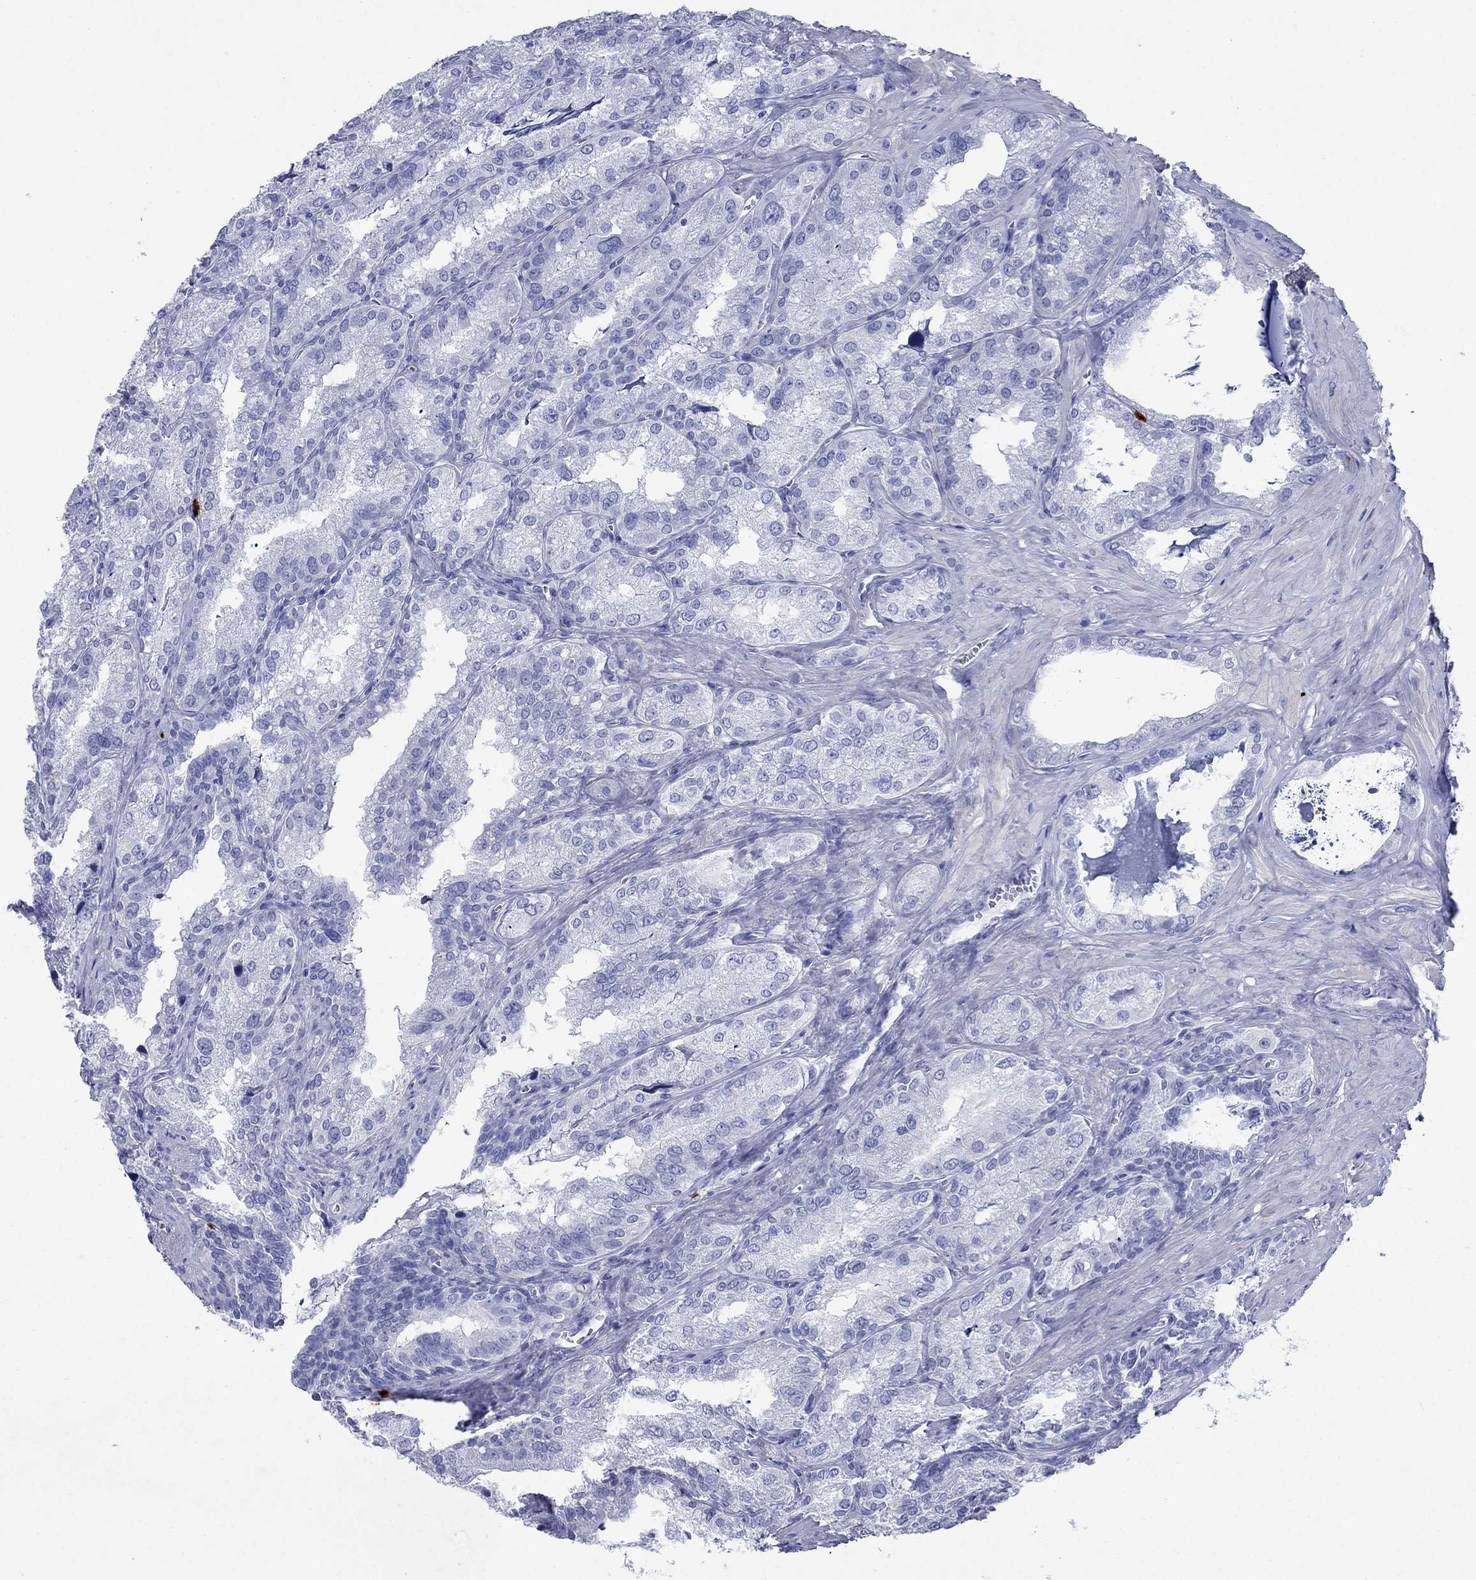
{"staining": {"intensity": "negative", "quantity": "none", "location": "none"}, "tissue": "seminal vesicle", "cell_type": "Glandular cells", "image_type": "normal", "snomed": [{"axis": "morphology", "description": "Normal tissue, NOS"}, {"axis": "topography", "description": "Seminal veicle"}], "caption": "Protein analysis of unremarkable seminal vesicle shows no significant staining in glandular cells.", "gene": "AZU1", "patient": {"sex": "male", "age": 57}}